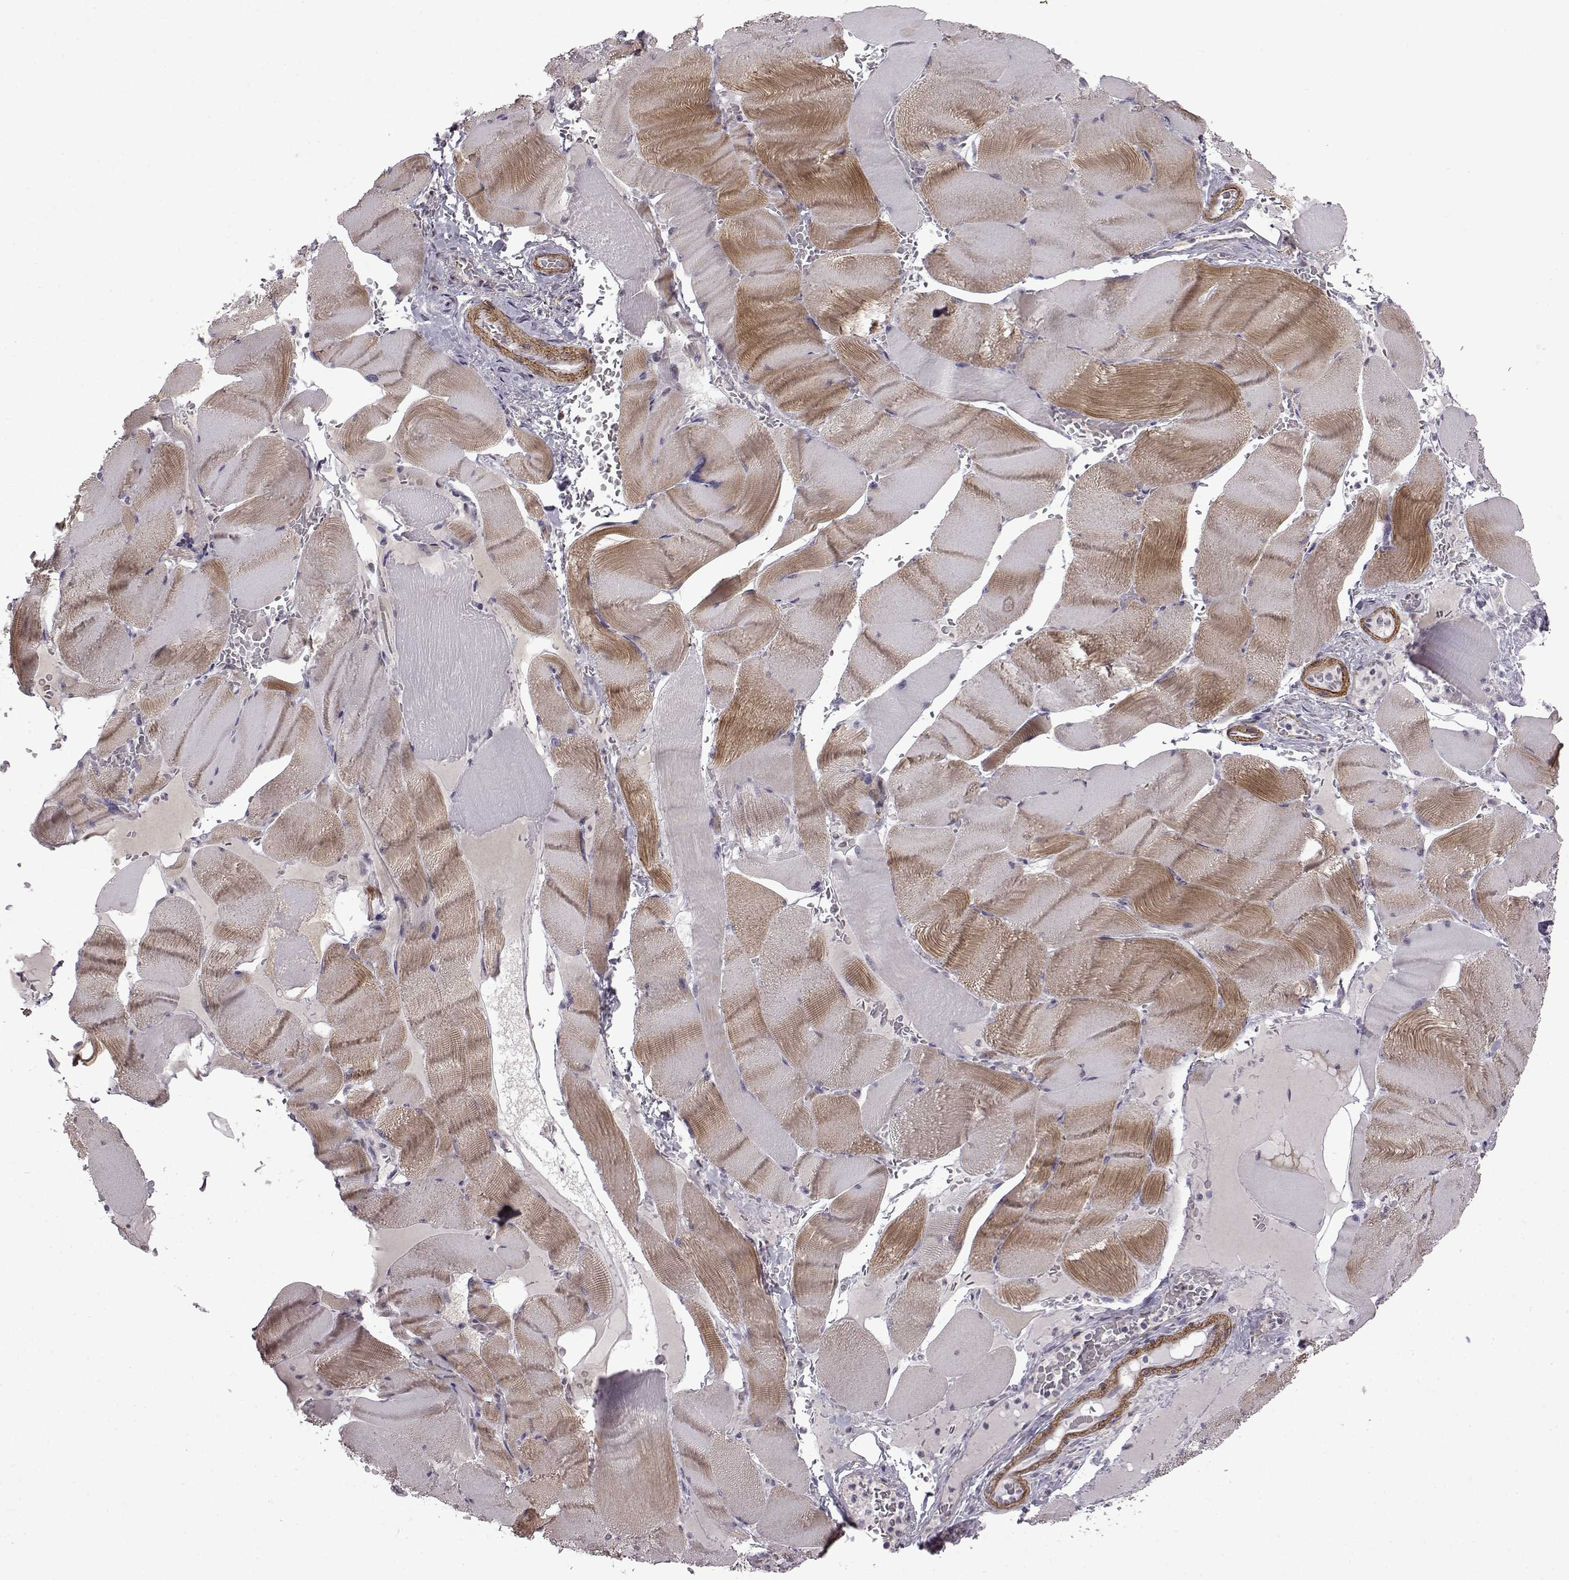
{"staining": {"intensity": "moderate", "quantity": "25%-75%", "location": "cytoplasmic/membranous"}, "tissue": "skeletal muscle", "cell_type": "Myocytes", "image_type": "normal", "snomed": [{"axis": "morphology", "description": "Normal tissue, NOS"}, {"axis": "topography", "description": "Skeletal muscle"}], "caption": "Normal skeletal muscle was stained to show a protein in brown. There is medium levels of moderate cytoplasmic/membranous positivity in about 25%-75% of myocytes. Nuclei are stained in blue.", "gene": "SYNPO2", "patient": {"sex": "male", "age": 56}}